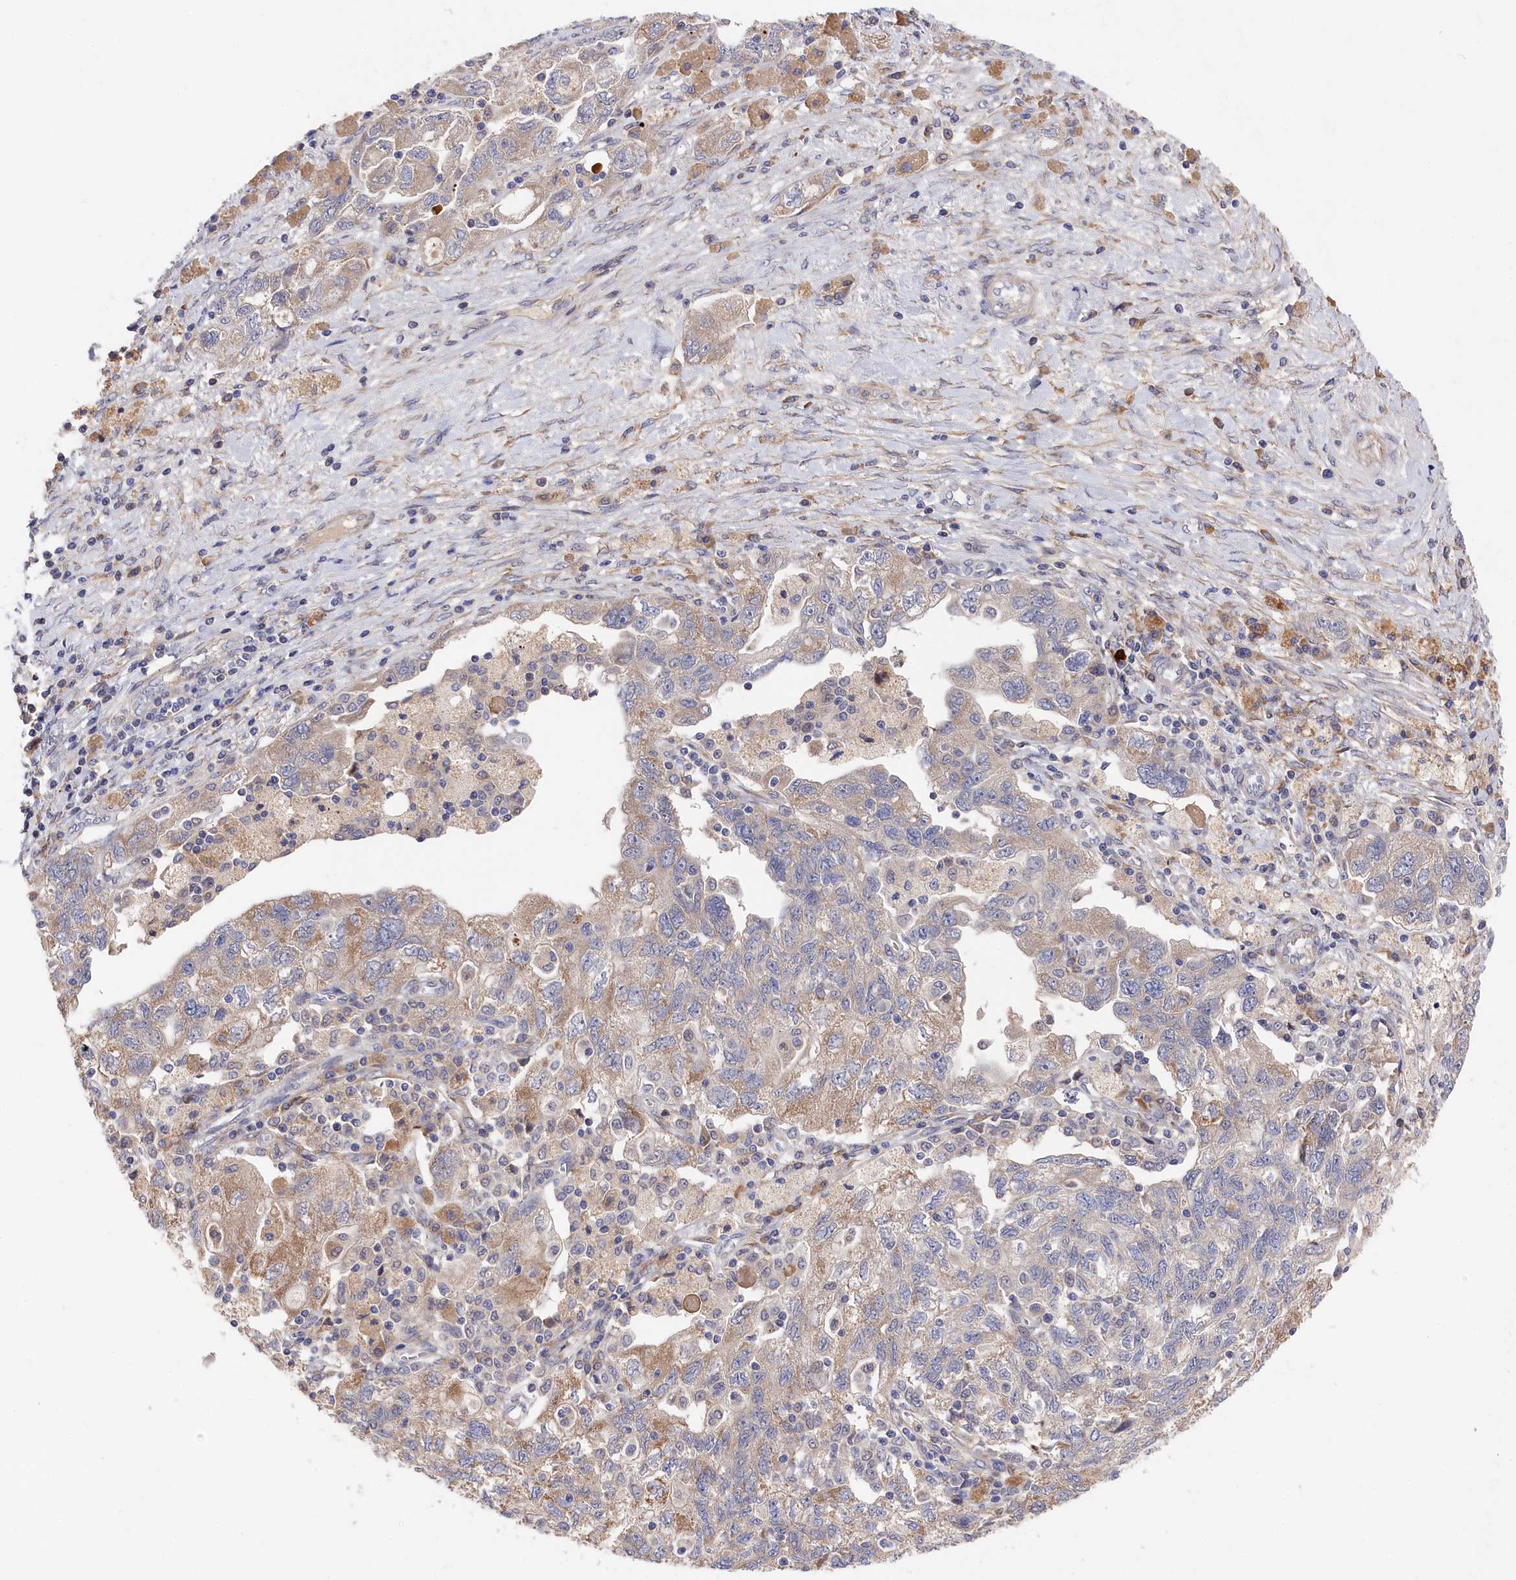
{"staining": {"intensity": "weak", "quantity": "25%-75%", "location": "cytoplasmic/membranous"}, "tissue": "ovarian cancer", "cell_type": "Tumor cells", "image_type": "cancer", "snomed": [{"axis": "morphology", "description": "Carcinoma, NOS"}, {"axis": "morphology", "description": "Cystadenocarcinoma, serous, NOS"}, {"axis": "topography", "description": "Ovary"}], "caption": "About 25%-75% of tumor cells in ovarian cancer display weak cytoplasmic/membranous protein staining as visualized by brown immunohistochemical staining.", "gene": "CYB5D2", "patient": {"sex": "female", "age": 69}}